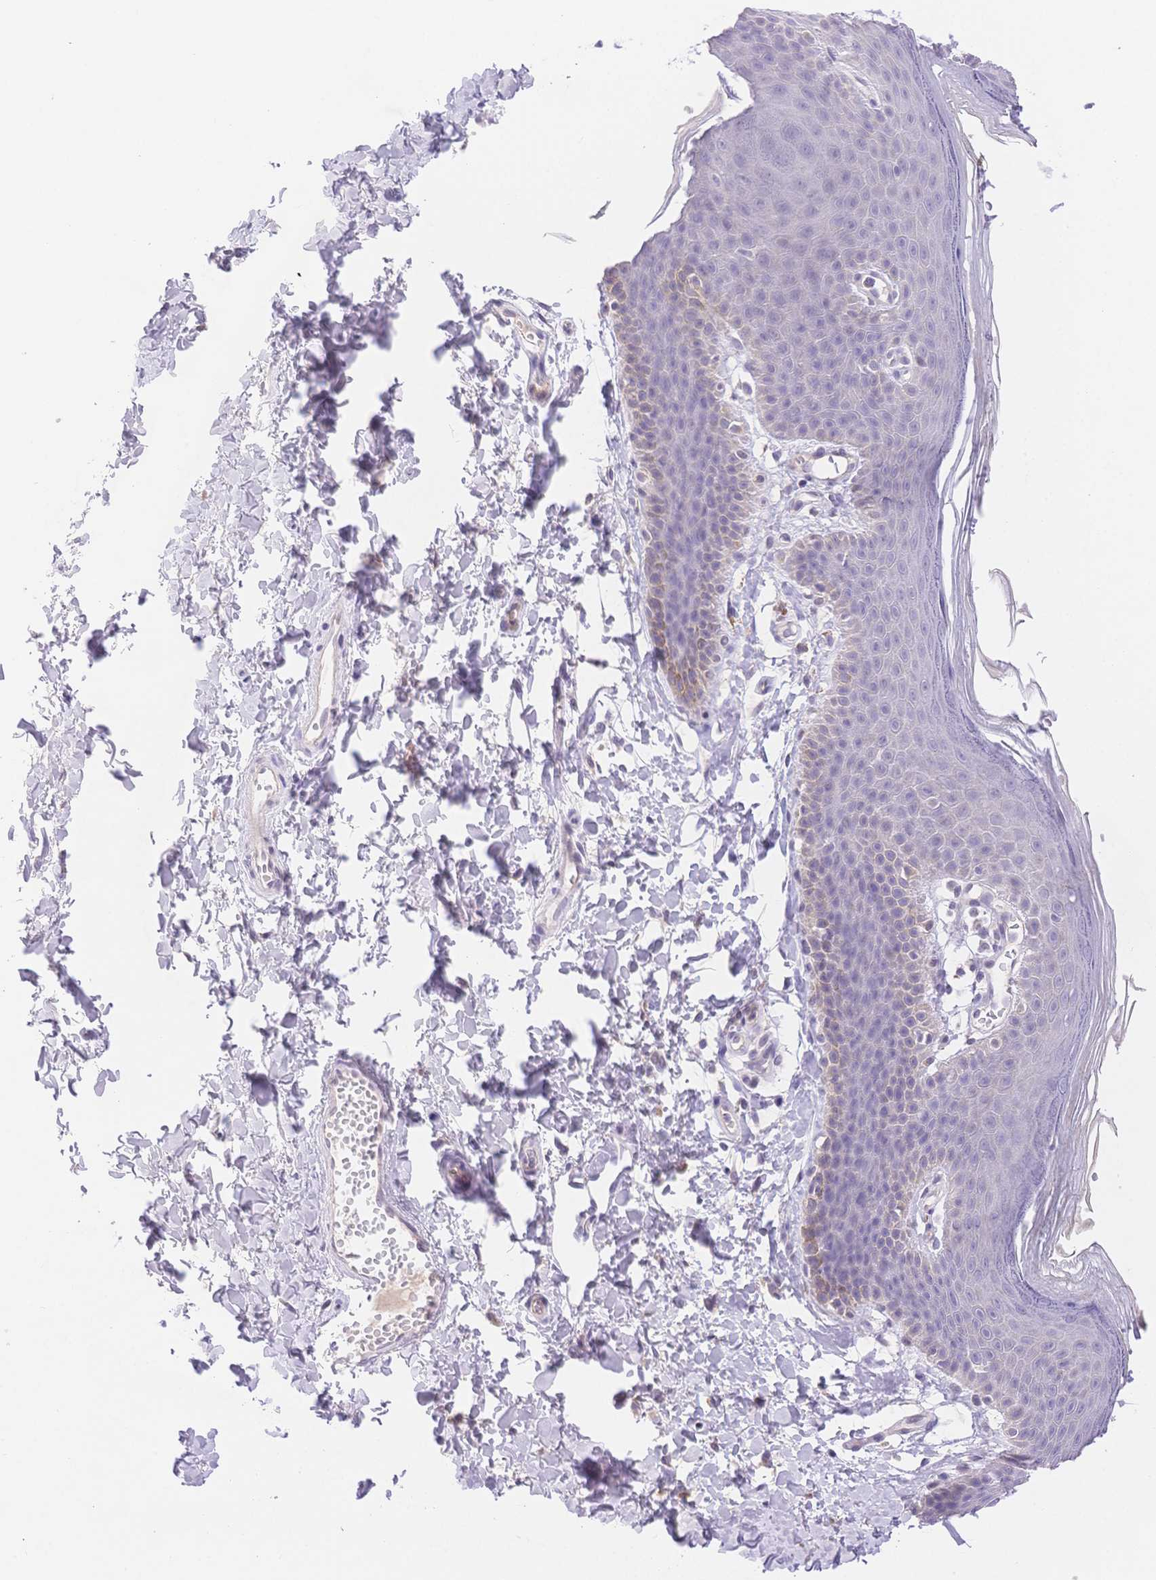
{"staining": {"intensity": "negative", "quantity": "none", "location": "none"}, "tissue": "skin", "cell_type": "Epidermal cells", "image_type": "normal", "snomed": [{"axis": "morphology", "description": "Normal tissue, NOS"}, {"axis": "topography", "description": "Anal"}], "caption": "Human skin stained for a protein using immunohistochemistry exhibits no staining in epidermal cells.", "gene": "MYOM1", "patient": {"sex": "male", "age": 53}}